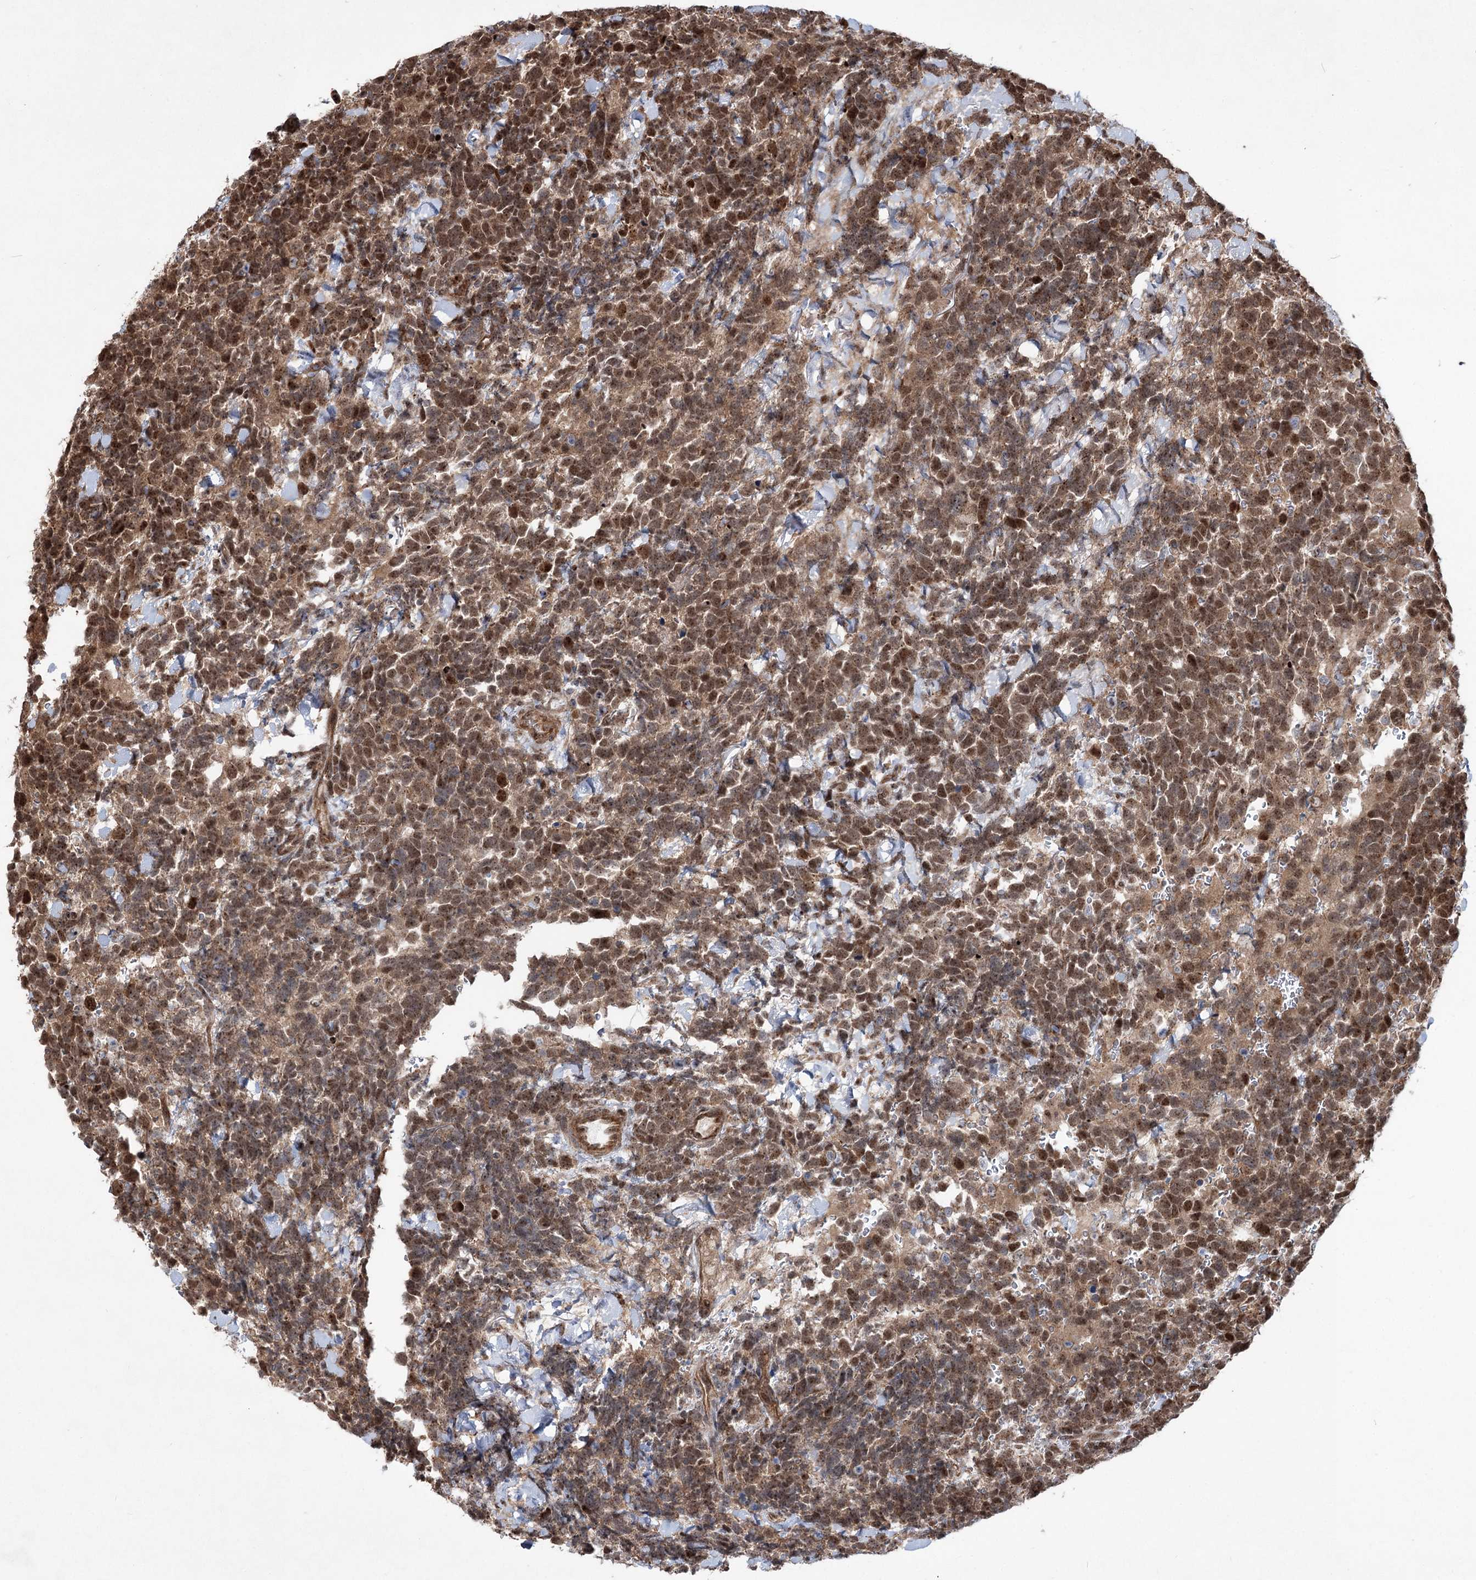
{"staining": {"intensity": "moderate", "quantity": ">75%", "location": "cytoplasmic/membranous,nuclear"}, "tissue": "urothelial cancer", "cell_type": "Tumor cells", "image_type": "cancer", "snomed": [{"axis": "morphology", "description": "Urothelial carcinoma, High grade"}, {"axis": "topography", "description": "Urinary bladder"}], "caption": "IHC of urothelial cancer displays medium levels of moderate cytoplasmic/membranous and nuclear expression in approximately >75% of tumor cells.", "gene": "SERINC5", "patient": {"sex": "female", "age": 82}}